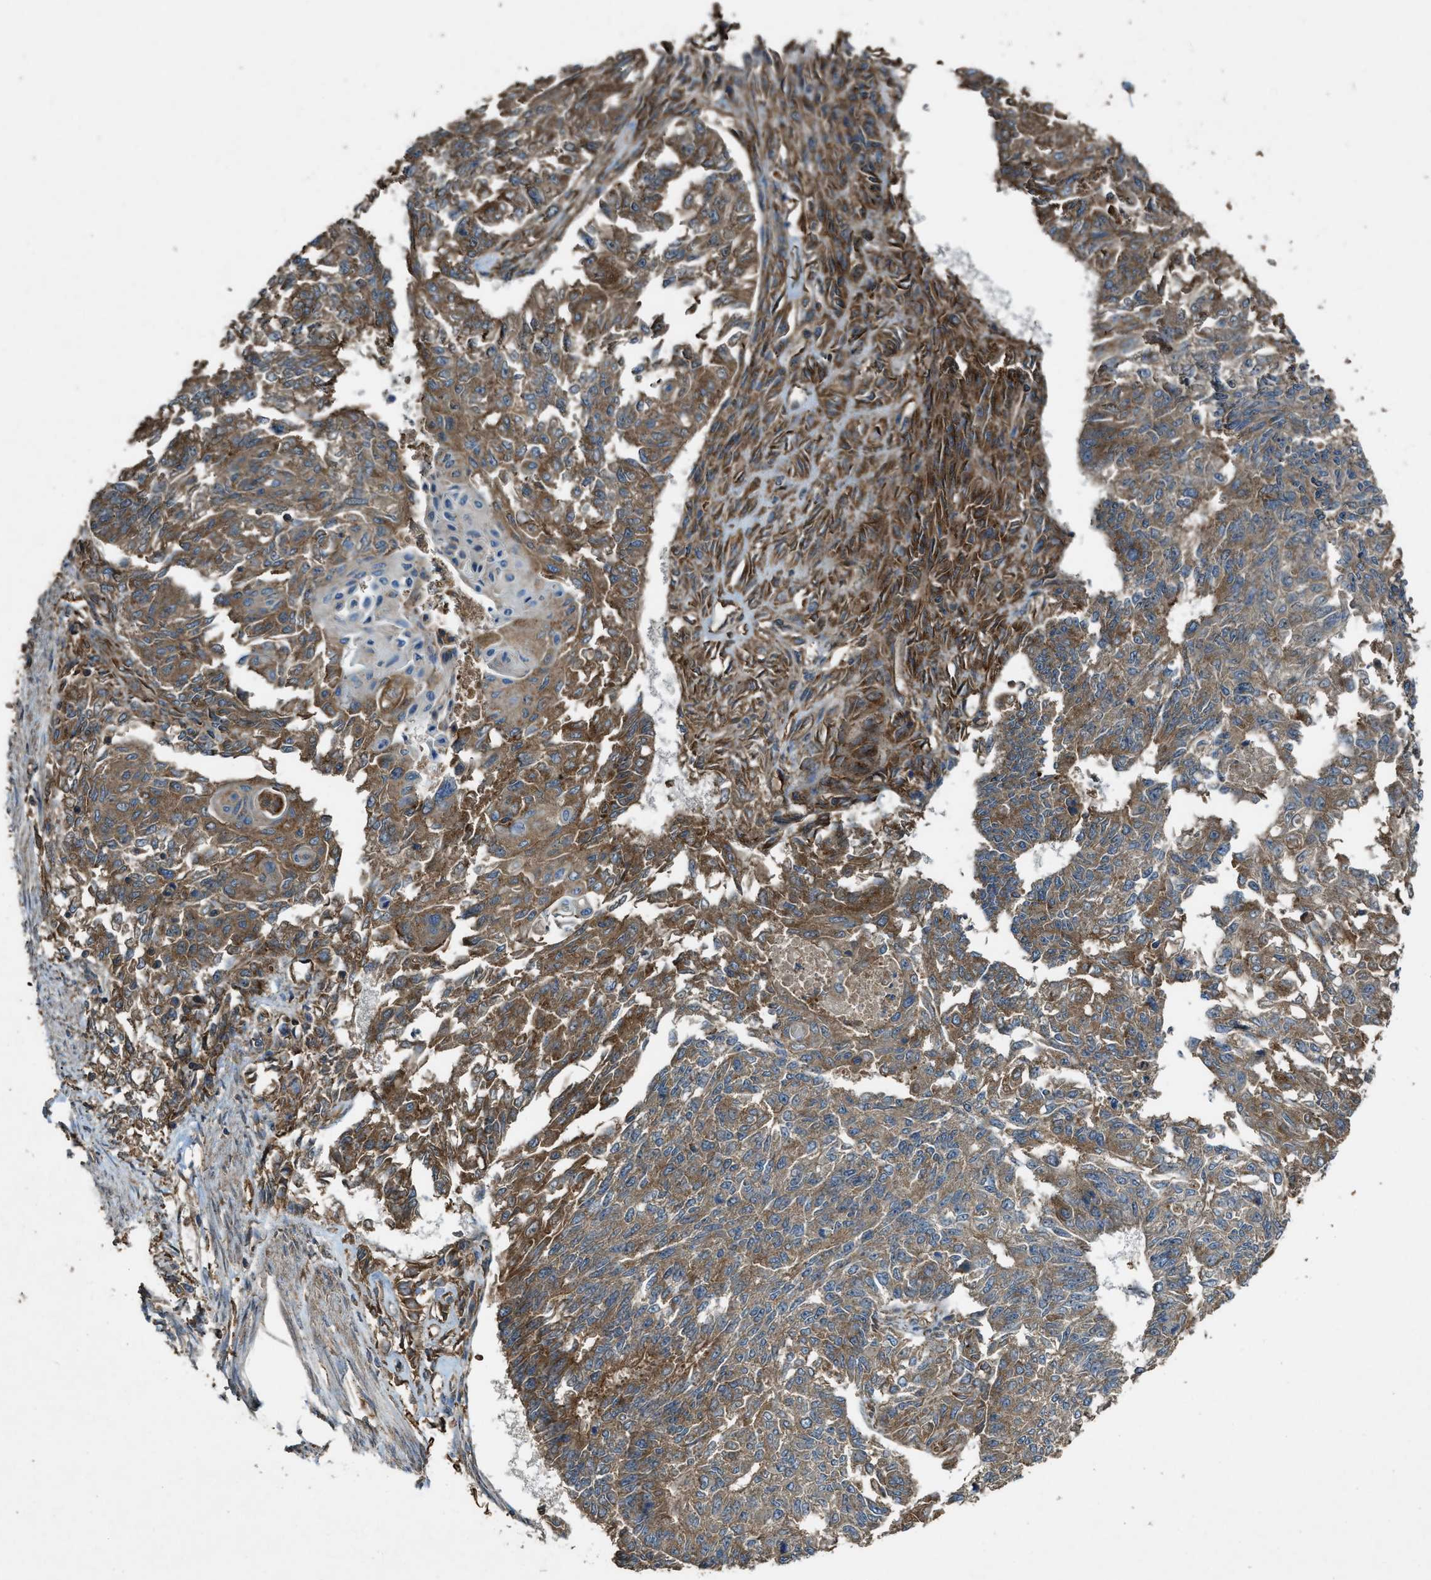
{"staining": {"intensity": "moderate", "quantity": ">75%", "location": "cytoplasmic/membranous"}, "tissue": "endometrial cancer", "cell_type": "Tumor cells", "image_type": "cancer", "snomed": [{"axis": "morphology", "description": "Adenocarcinoma, NOS"}, {"axis": "topography", "description": "Endometrium"}], "caption": "DAB (3,3'-diaminobenzidine) immunohistochemical staining of endometrial cancer displays moderate cytoplasmic/membranous protein staining in approximately >75% of tumor cells. (DAB (3,3'-diaminobenzidine) IHC, brown staining for protein, blue staining for nuclei).", "gene": "MAP3K8", "patient": {"sex": "female", "age": 32}}